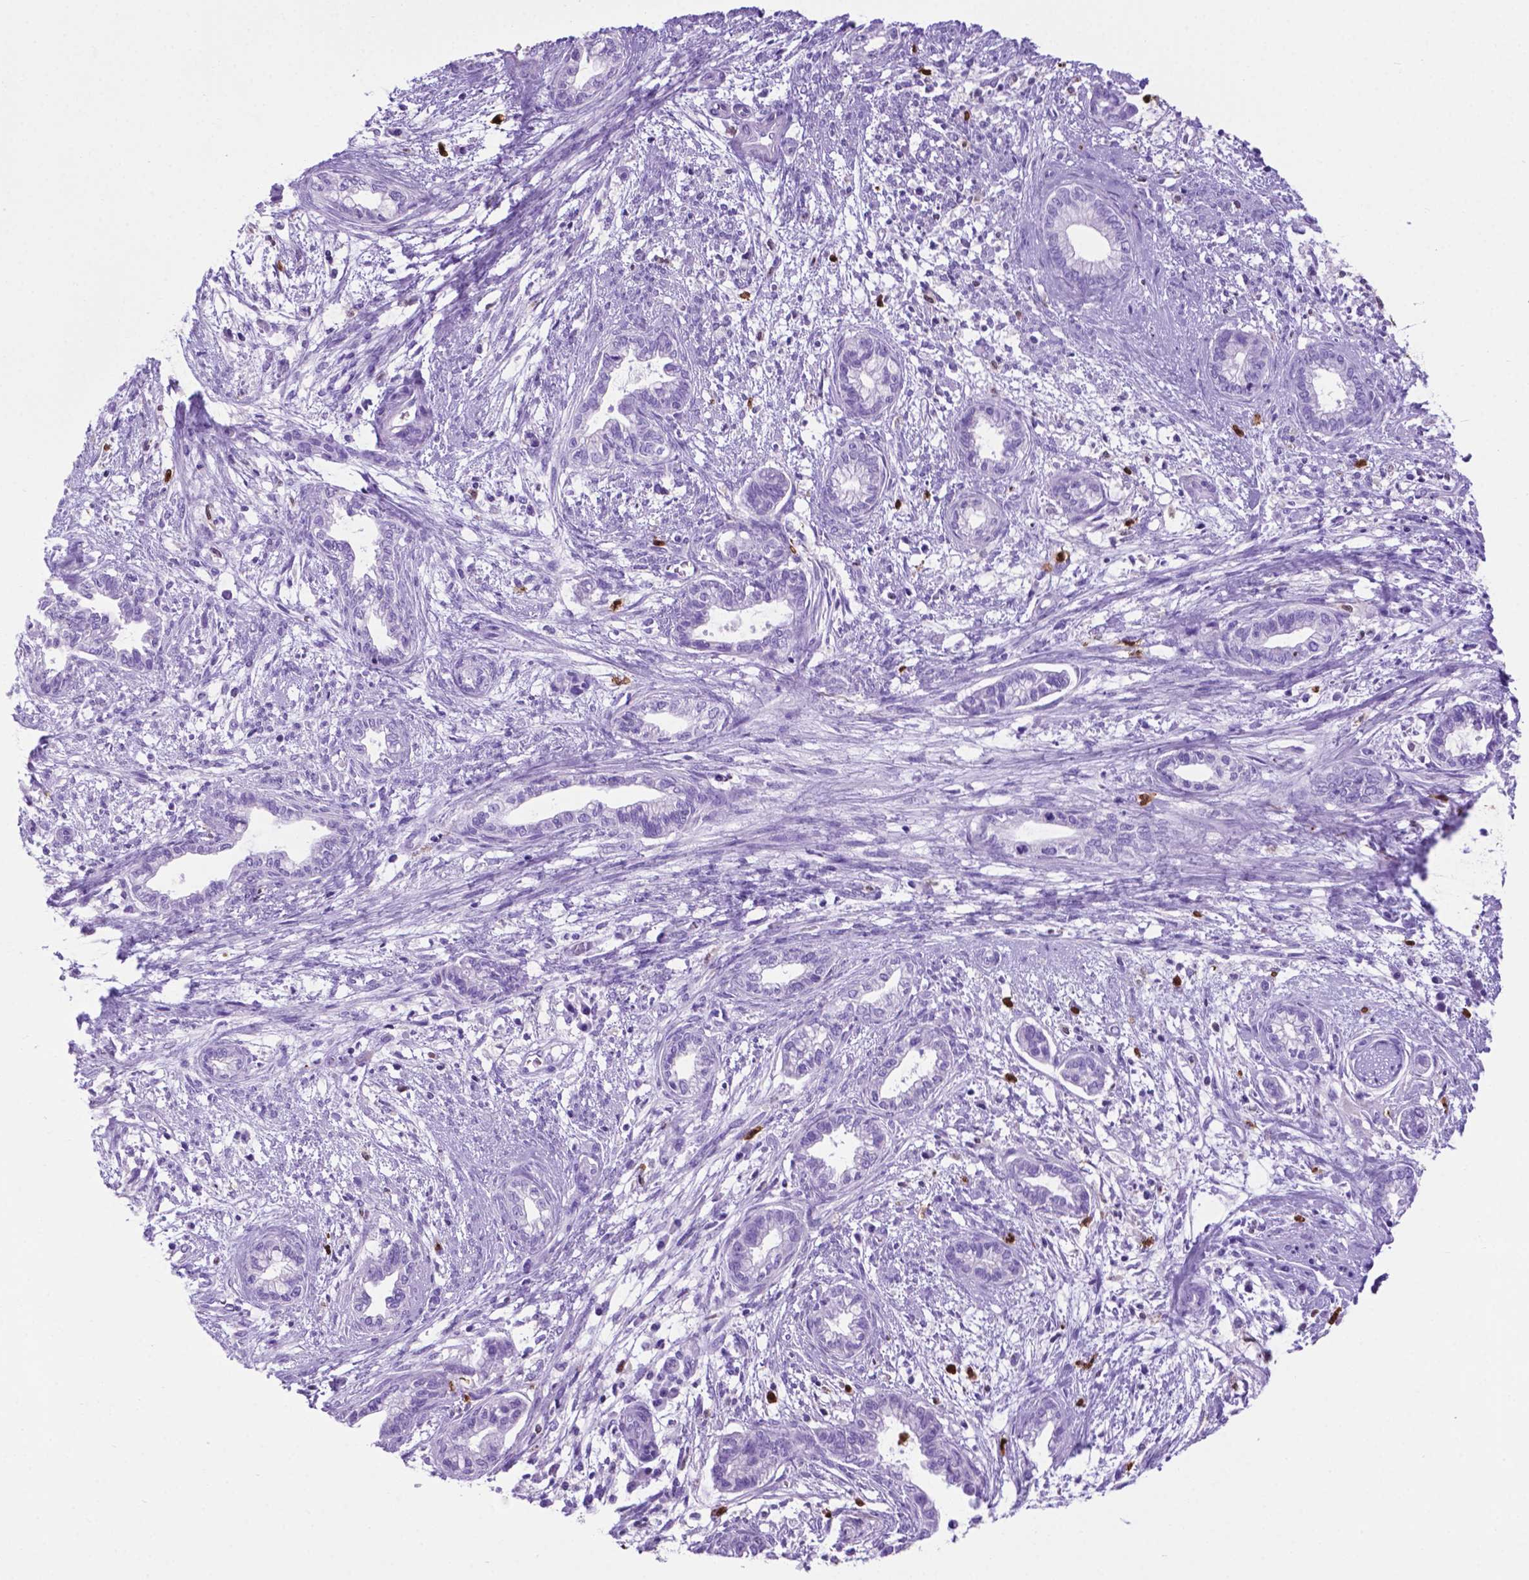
{"staining": {"intensity": "negative", "quantity": "none", "location": "none"}, "tissue": "cervical cancer", "cell_type": "Tumor cells", "image_type": "cancer", "snomed": [{"axis": "morphology", "description": "Adenocarcinoma, NOS"}, {"axis": "topography", "description": "Cervix"}], "caption": "Adenocarcinoma (cervical) was stained to show a protein in brown. There is no significant staining in tumor cells.", "gene": "LZTR1", "patient": {"sex": "female", "age": 62}}